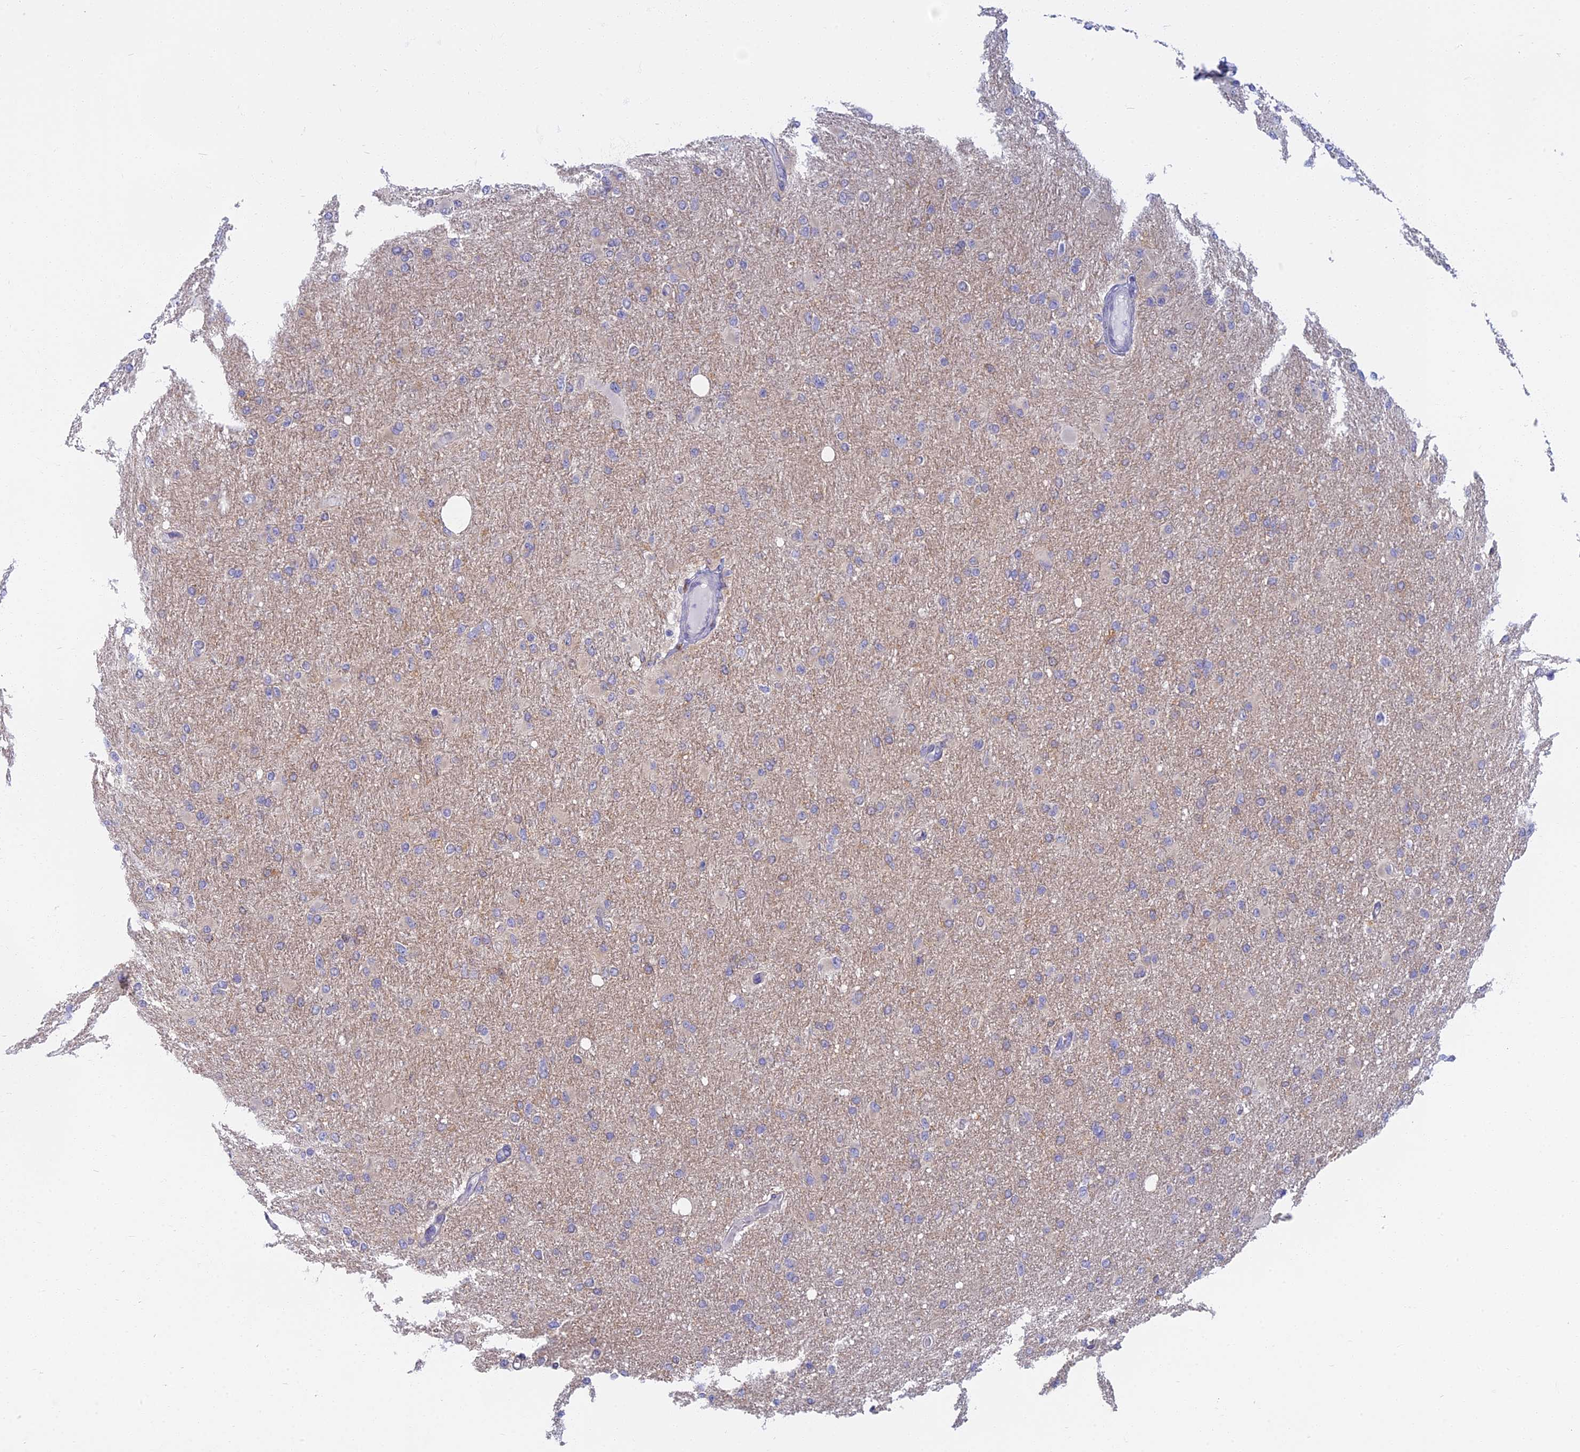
{"staining": {"intensity": "negative", "quantity": "none", "location": "none"}, "tissue": "glioma", "cell_type": "Tumor cells", "image_type": "cancer", "snomed": [{"axis": "morphology", "description": "Glioma, malignant, High grade"}, {"axis": "topography", "description": "Cerebral cortex"}], "caption": "Photomicrograph shows no protein expression in tumor cells of glioma tissue.", "gene": "DDX51", "patient": {"sex": "female", "age": 36}}